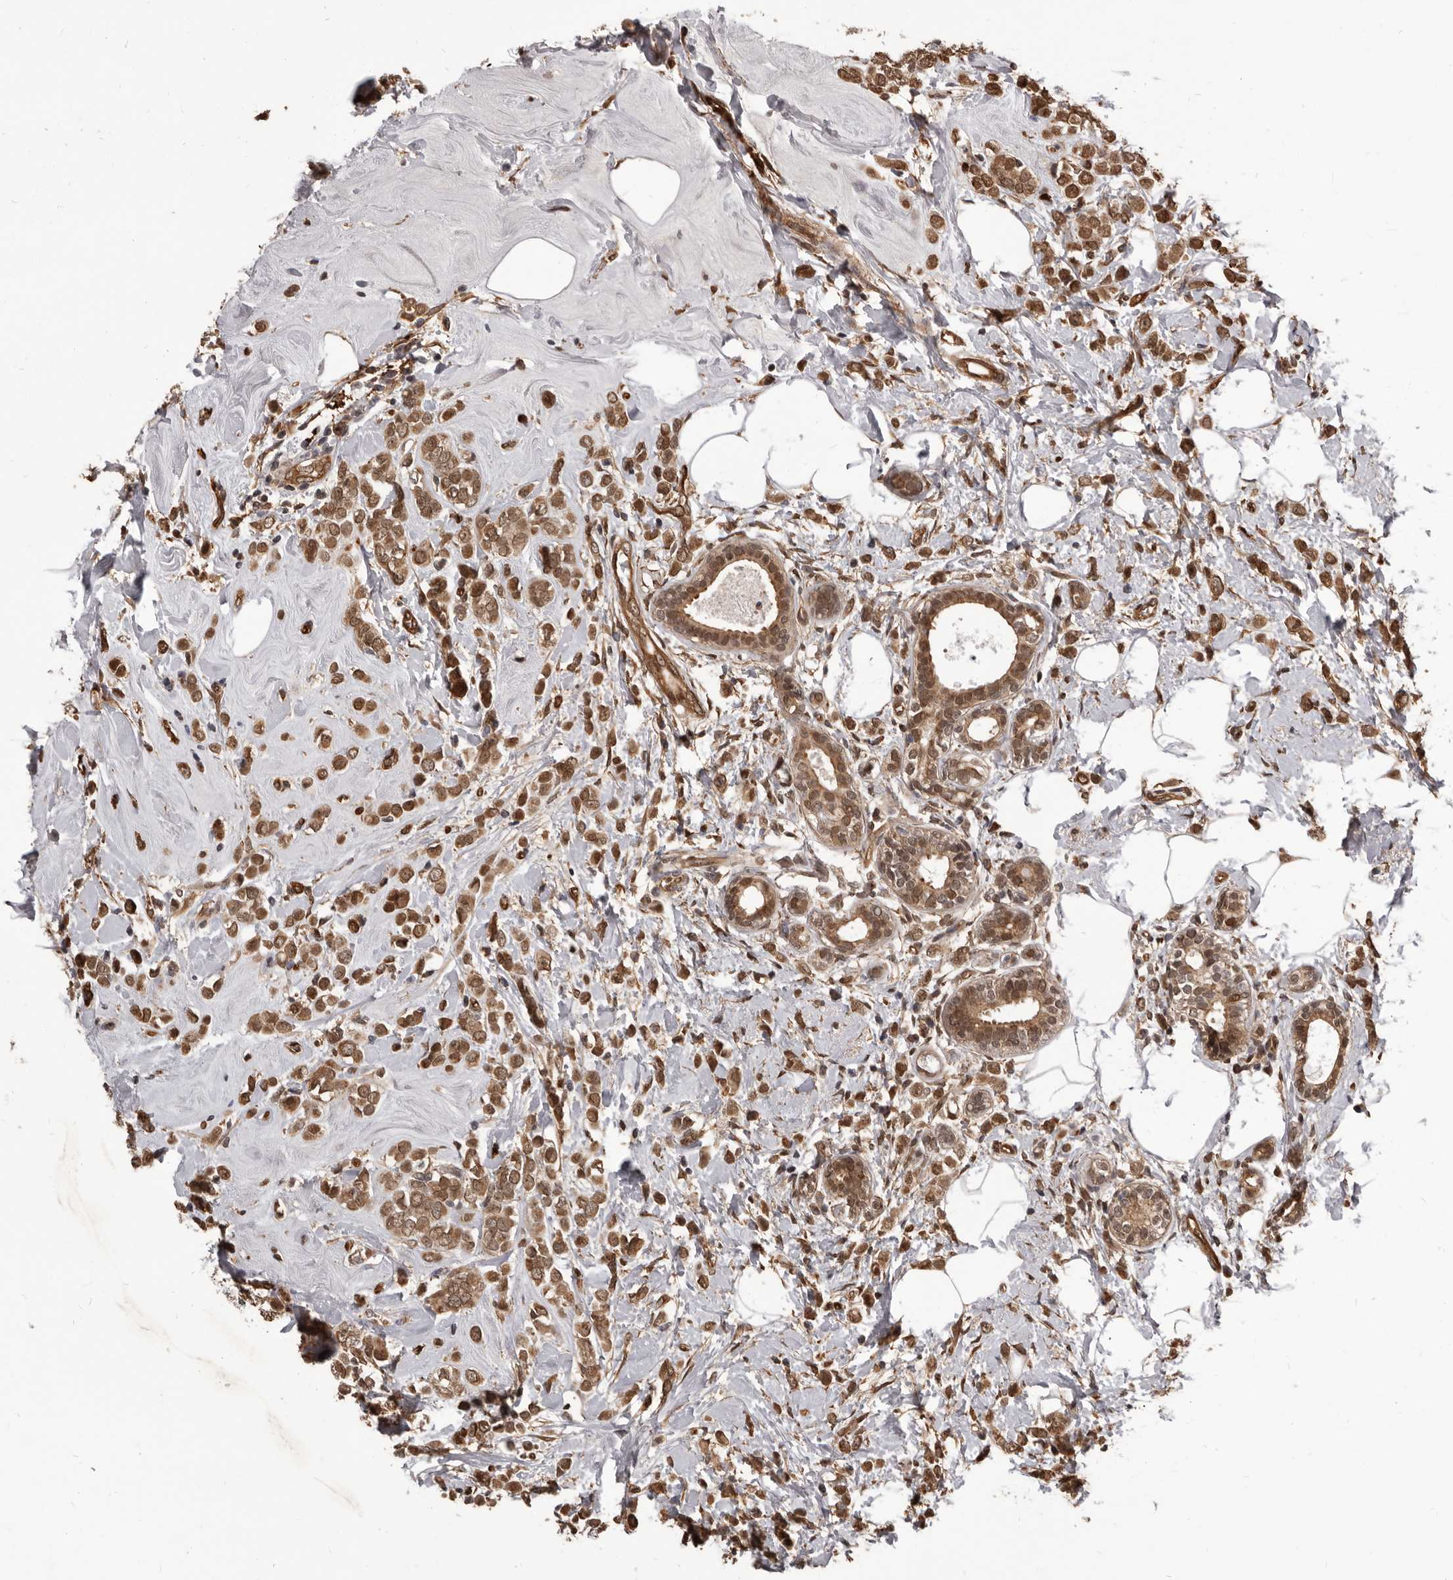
{"staining": {"intensity": "moderate", "quantity": ">75%", "location": "cytoplasmic/membranous,nuclear"}, "tissue": "breast cancer", "cell_type": "Tumor cells", "image_type": "cancer", "snomed": [{"axis": "morphology", "description": "Lobular carcinoma"}, {"axis": "topography", "description": "Breast"}], "caption": "A brown stain labels moderate cytoplasmic/membranous and nuclear staining of a protein in breast lobular carcinoma tumor cells.", "gene": "ADAMTS20", "patient": {"sex": "female", "age": 47}}